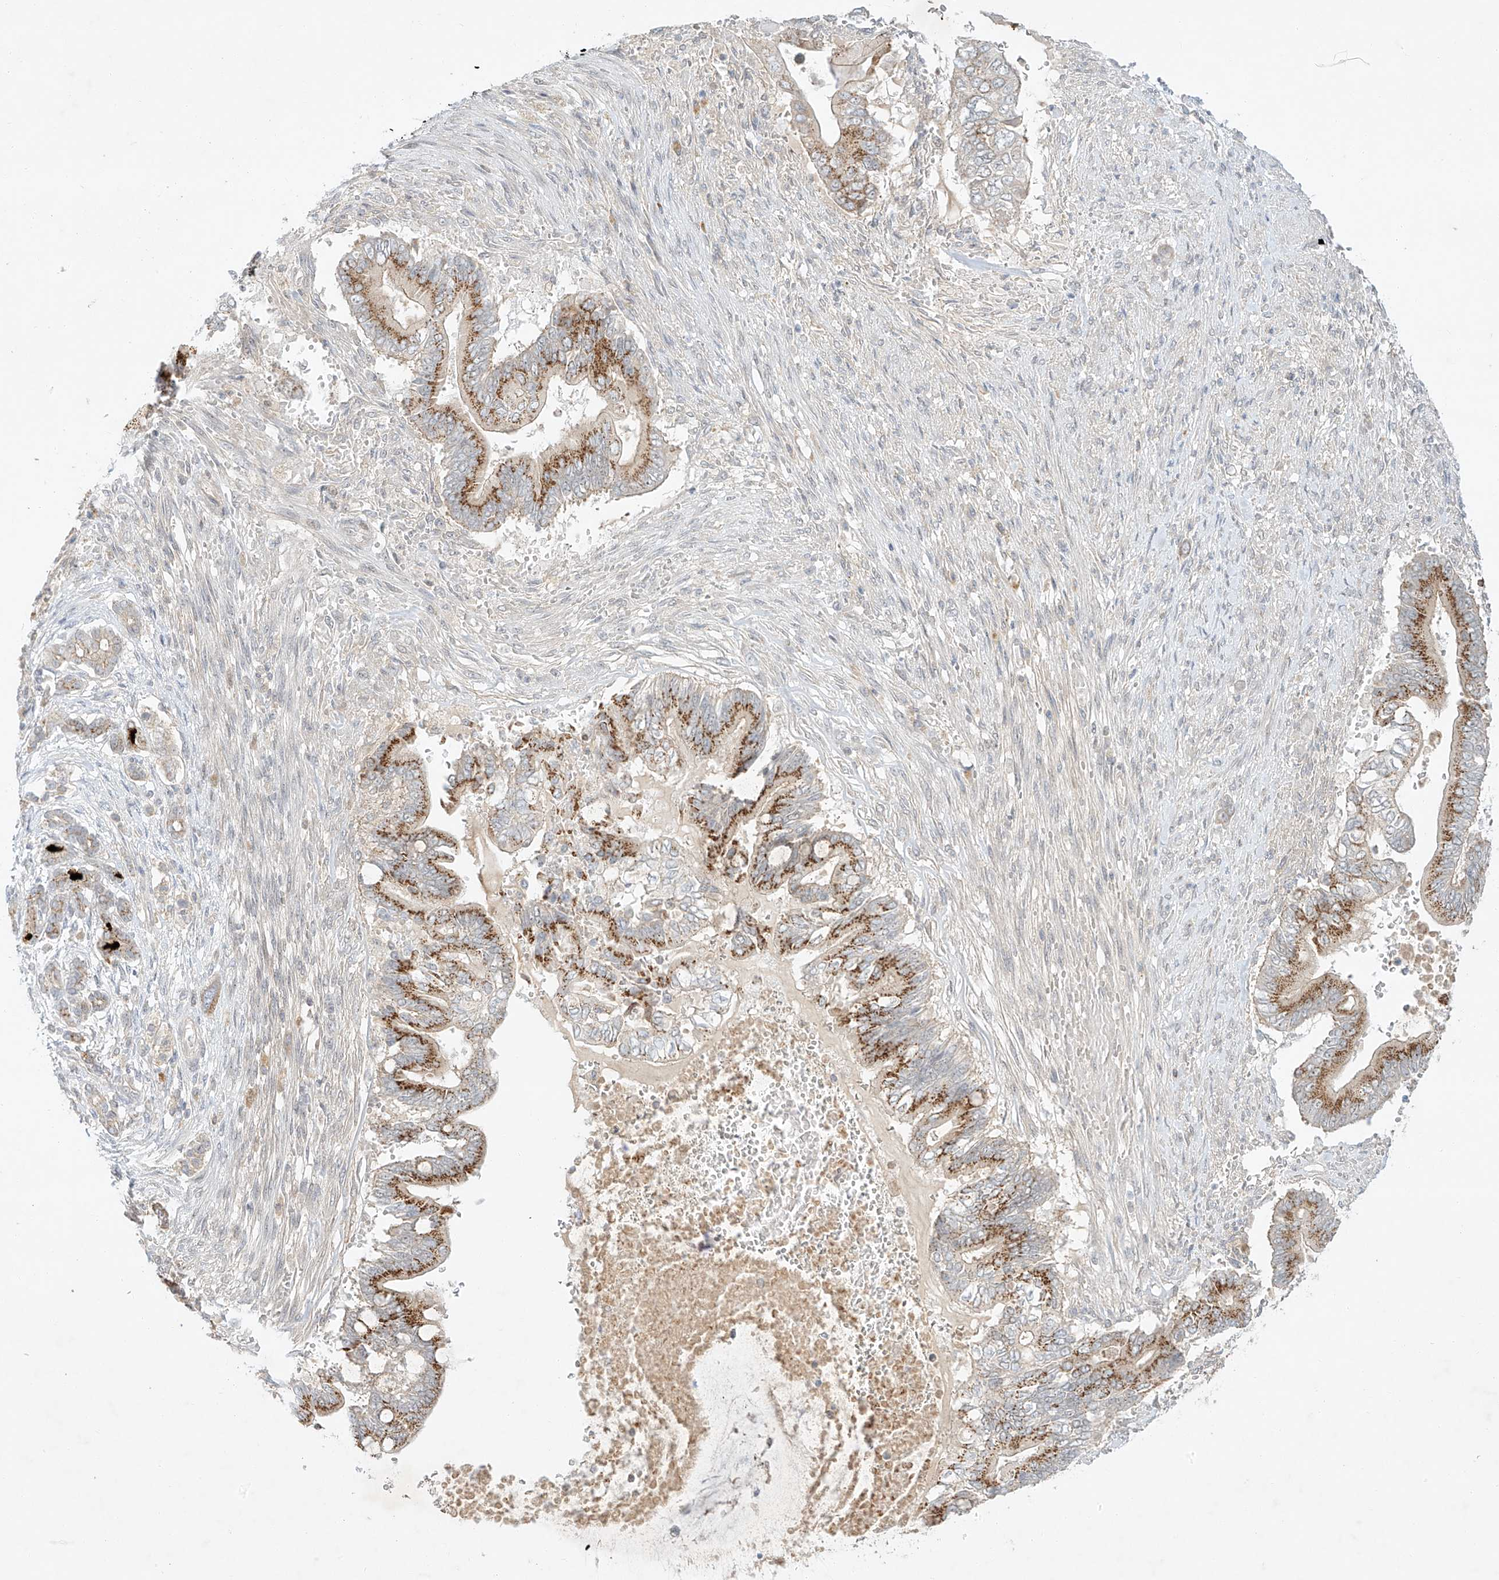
{"staining": {"intensity": "moderate", "quantity": ">75%", "location": "cytoplasmic/membranous"}, "tissue": "pancreatic cancer", "cell_type": "Tumor cells", "image_type": "cancer", "snomed": [{"axis": "morphology", "description": "Adenocarcinoma, NOS"}, {"axis": "topography", "description": "Pancreas"}], "caption": "The image shows staining of pancreatic cancer (adenocarcinoma), revealing moderate cytoplasmic/membranous protein staining (brown color) within tumor cells.", "gene": "PAK6", "patient": {"sex": "male", "age": 68}}